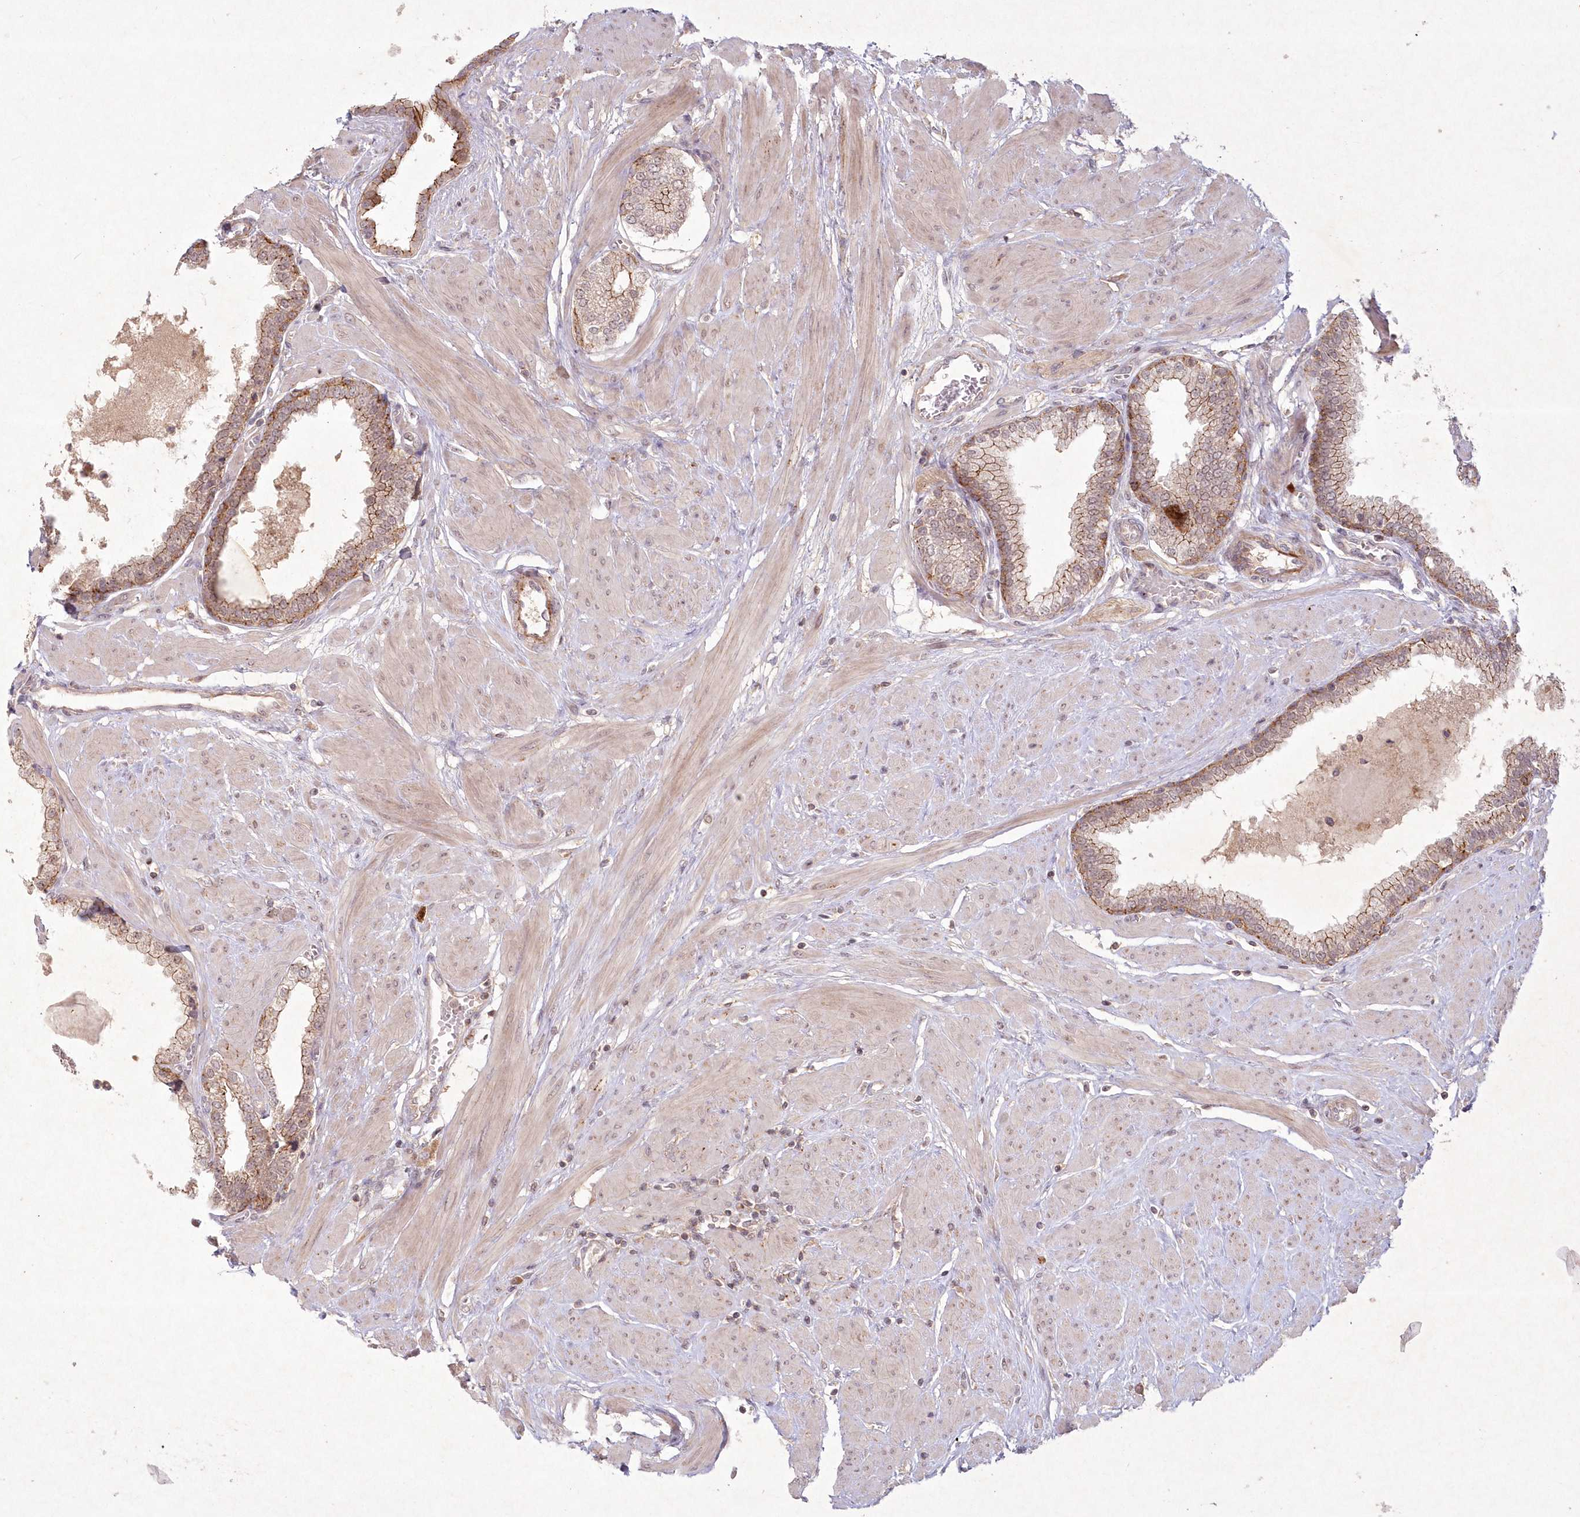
{"staining": {"intensity": "strong", "quantity": ">75%", "location": "cytoplasmic/membranous"}, "tissue": "prostate", "cell_type": "Glandular cells", "image_type": "normal", "snomed": [{"axis": "morphology", "description": "Normal tissue, NOS"}, {"axis": "topography", "description": "Prostate"}], "caption": "Immunohistochemistry image of unremarkable prostate: human prostate stained using IHC exhibits high levels of strong protein expression localized specifically in the cytoplasmic/membranous of glandular cells, appearing as a cytoplasmic/membranous brown color.", "gene": "TOGARAM2", "patient": {"sex": "male", "age": 51}}